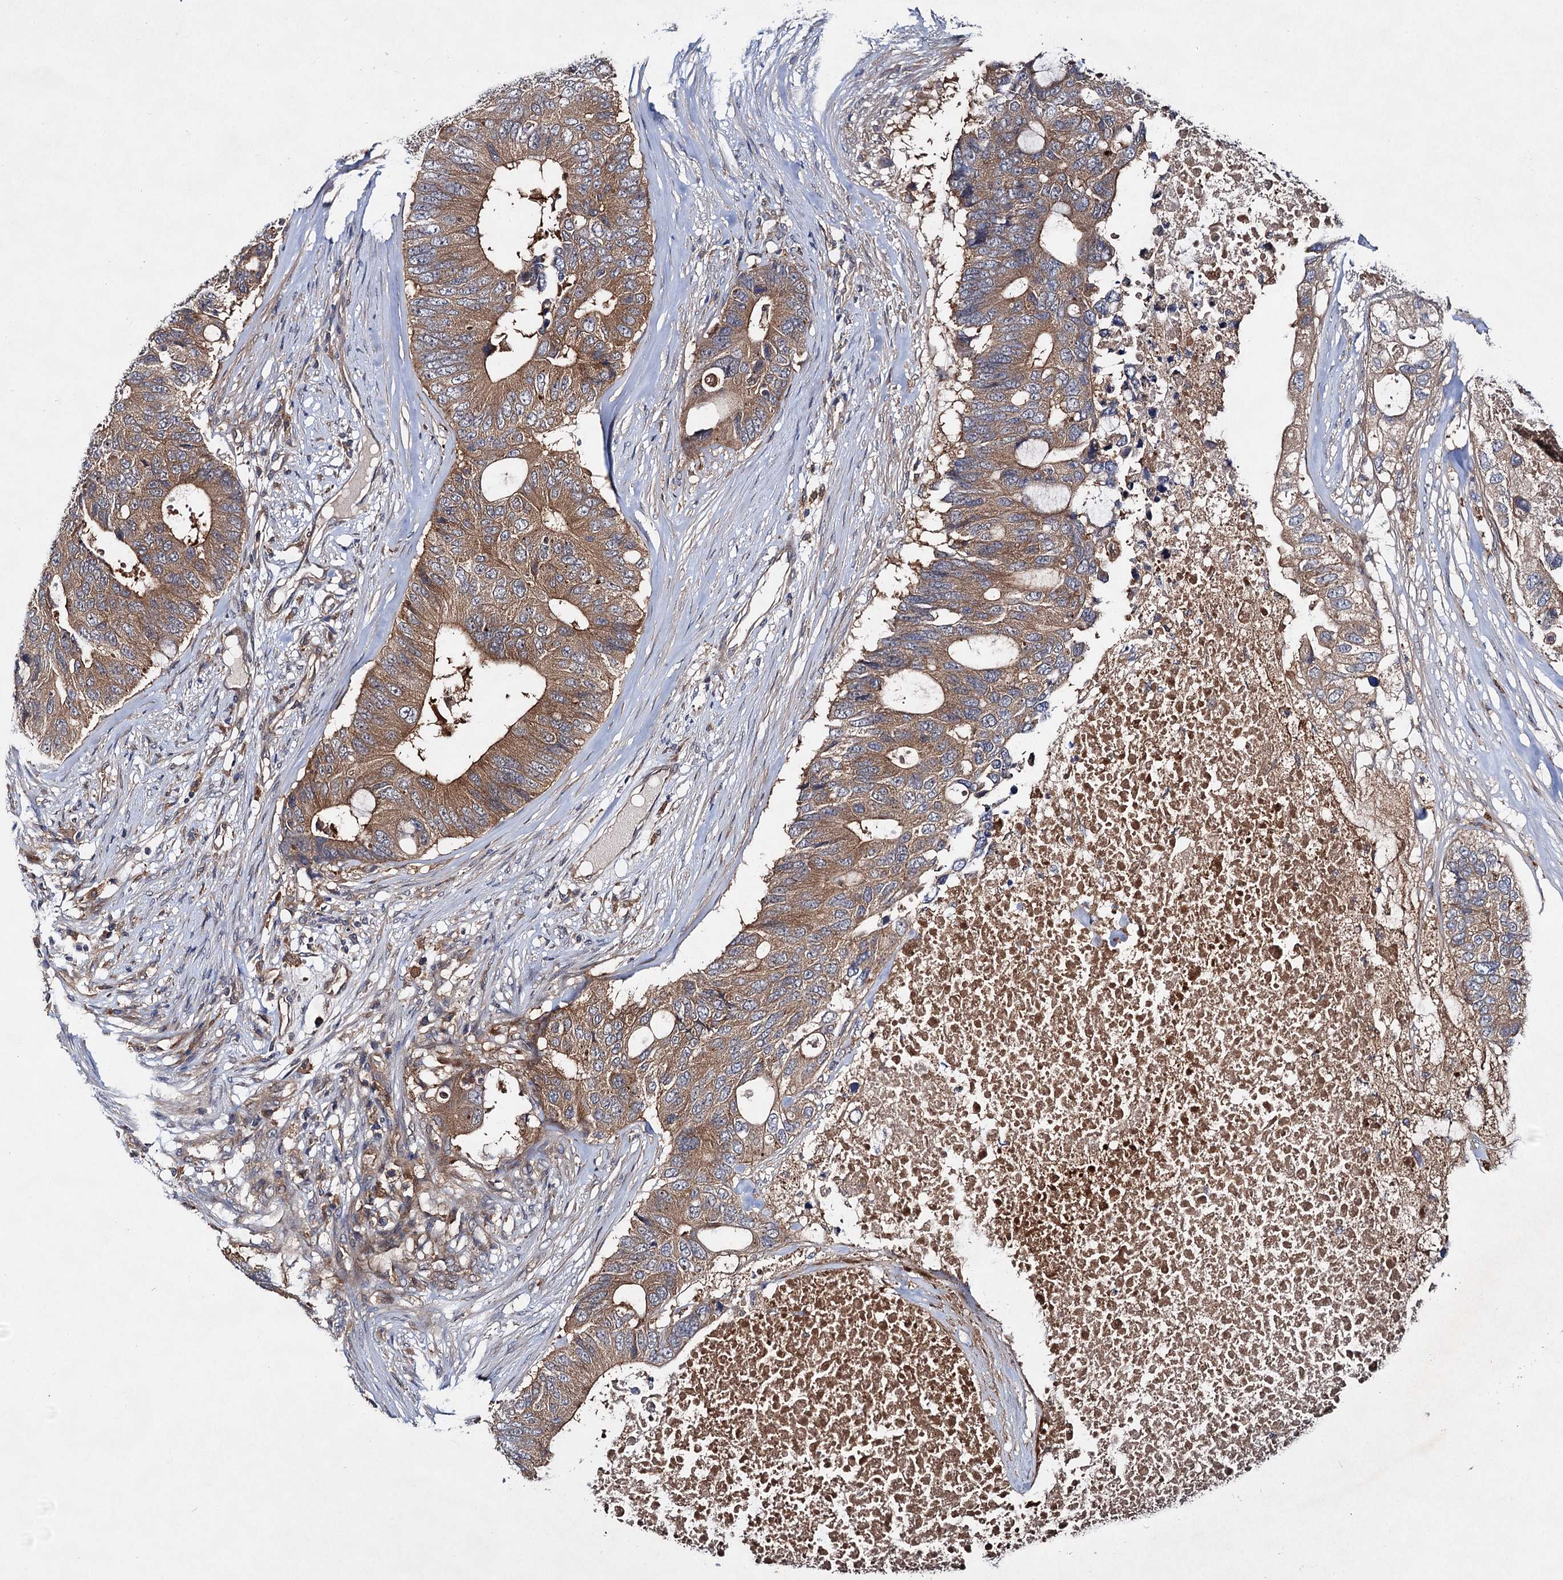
{"staining": {"intensity": "moderate", "quantity": ">75%", "location": "cytoplasmic/membranous"}, "tissue": "colorectal cancer", "cell_type": "Tumor cells", "image_type": "cancer", "snomed": [{"axis": "morphology", "description": "Adenocarcinoma, NOS"}, {"axis": "topography", "description": "Colon"}], "caption": "Protein staining displays moderate cytoplasmic/membranous staining in approximately >75% of tumor cells in colorectal cancer.", "gene": "VPS29", "patient": {"sex": "male", "age": 71}}